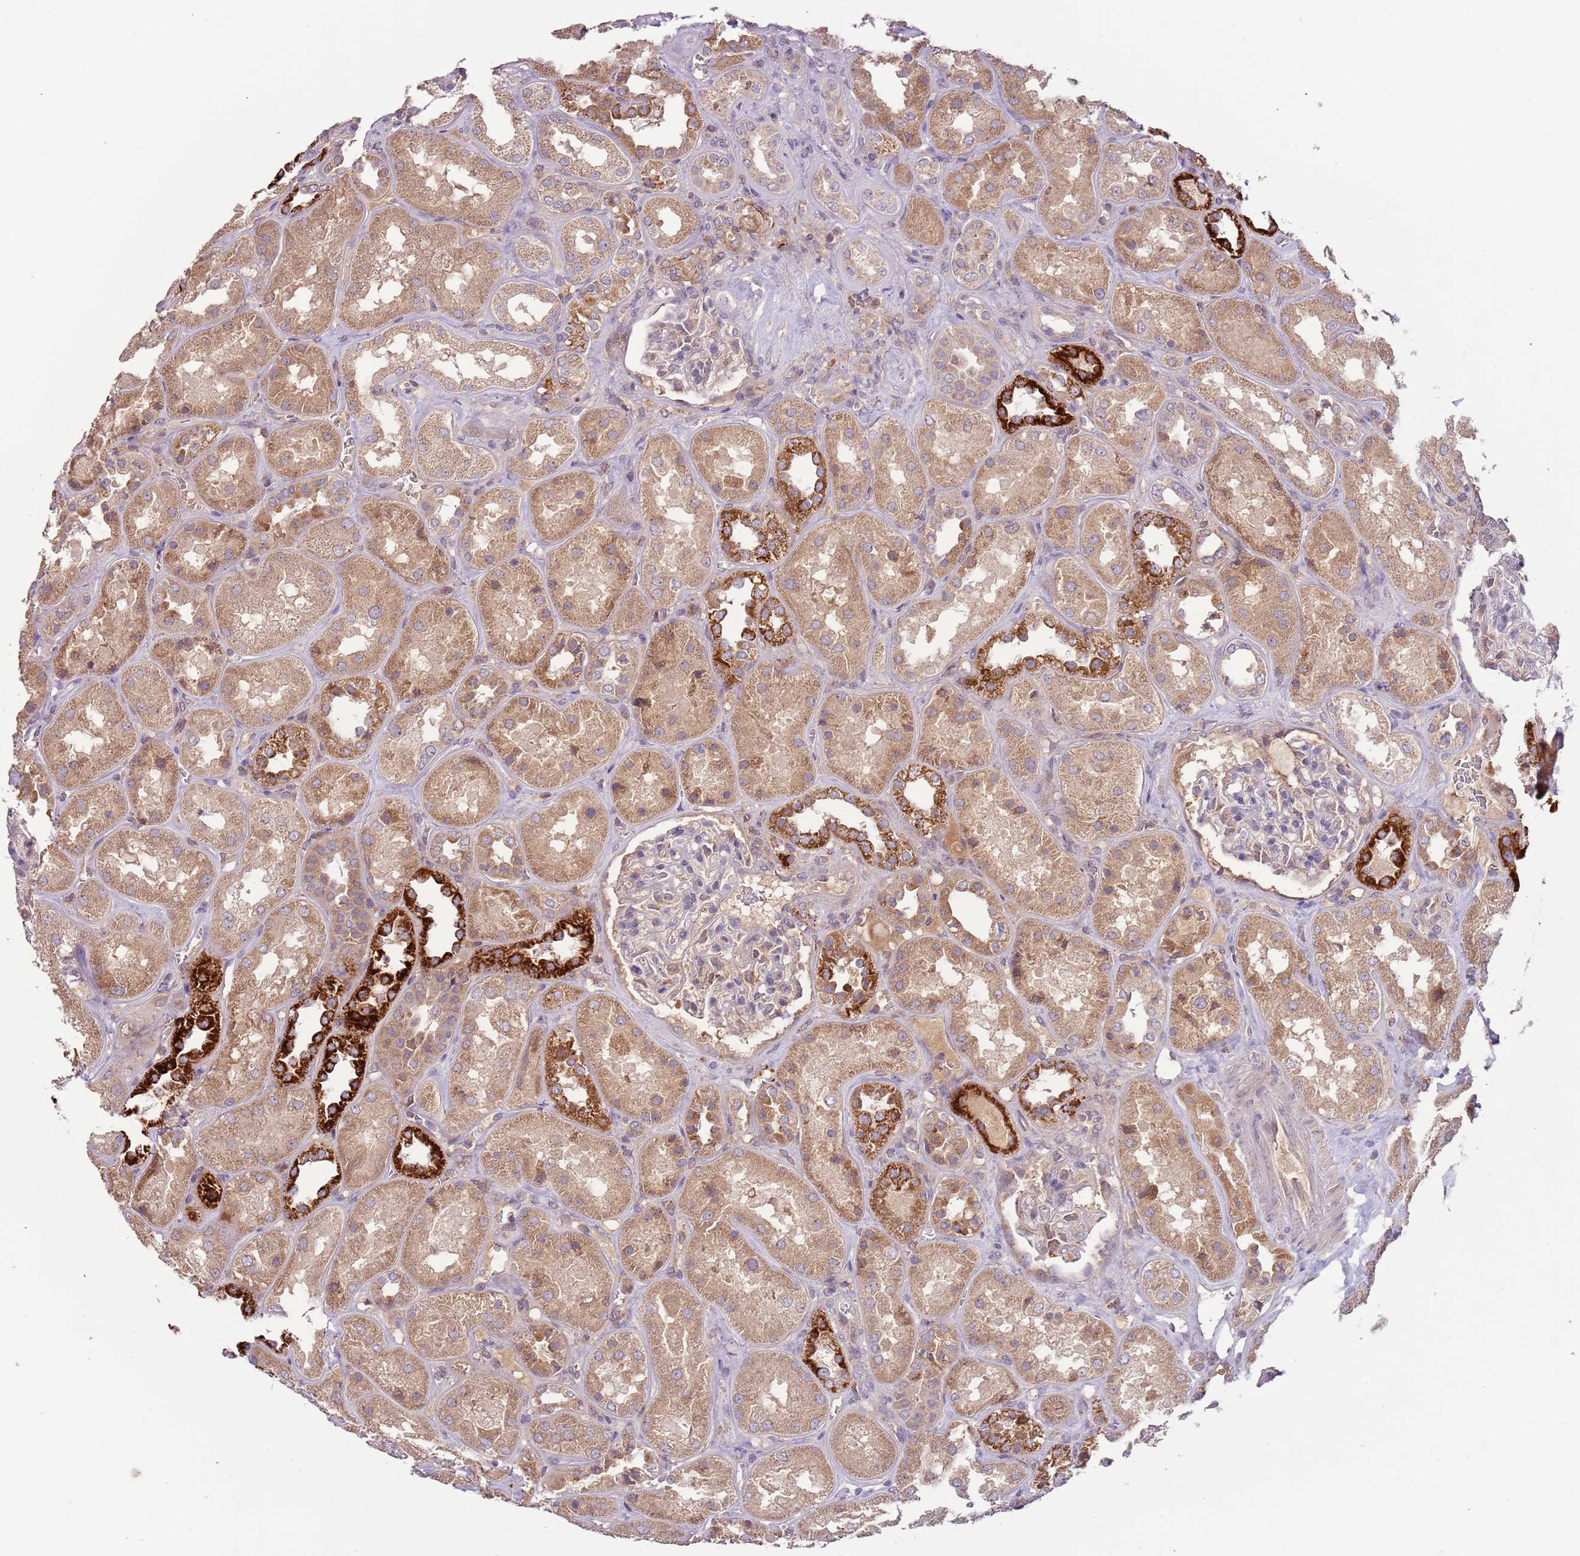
{"staining": {"intensity": "moderate", "quantity": "<25%", "location": "cytoplasmic/membranous"}, "tissue": "kidney", "cell_type": "Cells in glomeruli", "image_type": "normal", "snomed": [{"axis": "morphology", "description": "Normal tissue, NOS"}, {"axis": "topography", "description": "Kidney"}], "caption": "Immunohistochemical staining of unremarkable kidney exhibits moderate cytoplasmic/membranous protein positivity in about <25% of cells in glomeruli.", "gene": "FECH", "patient": {"sex": "male", "age": 70}}